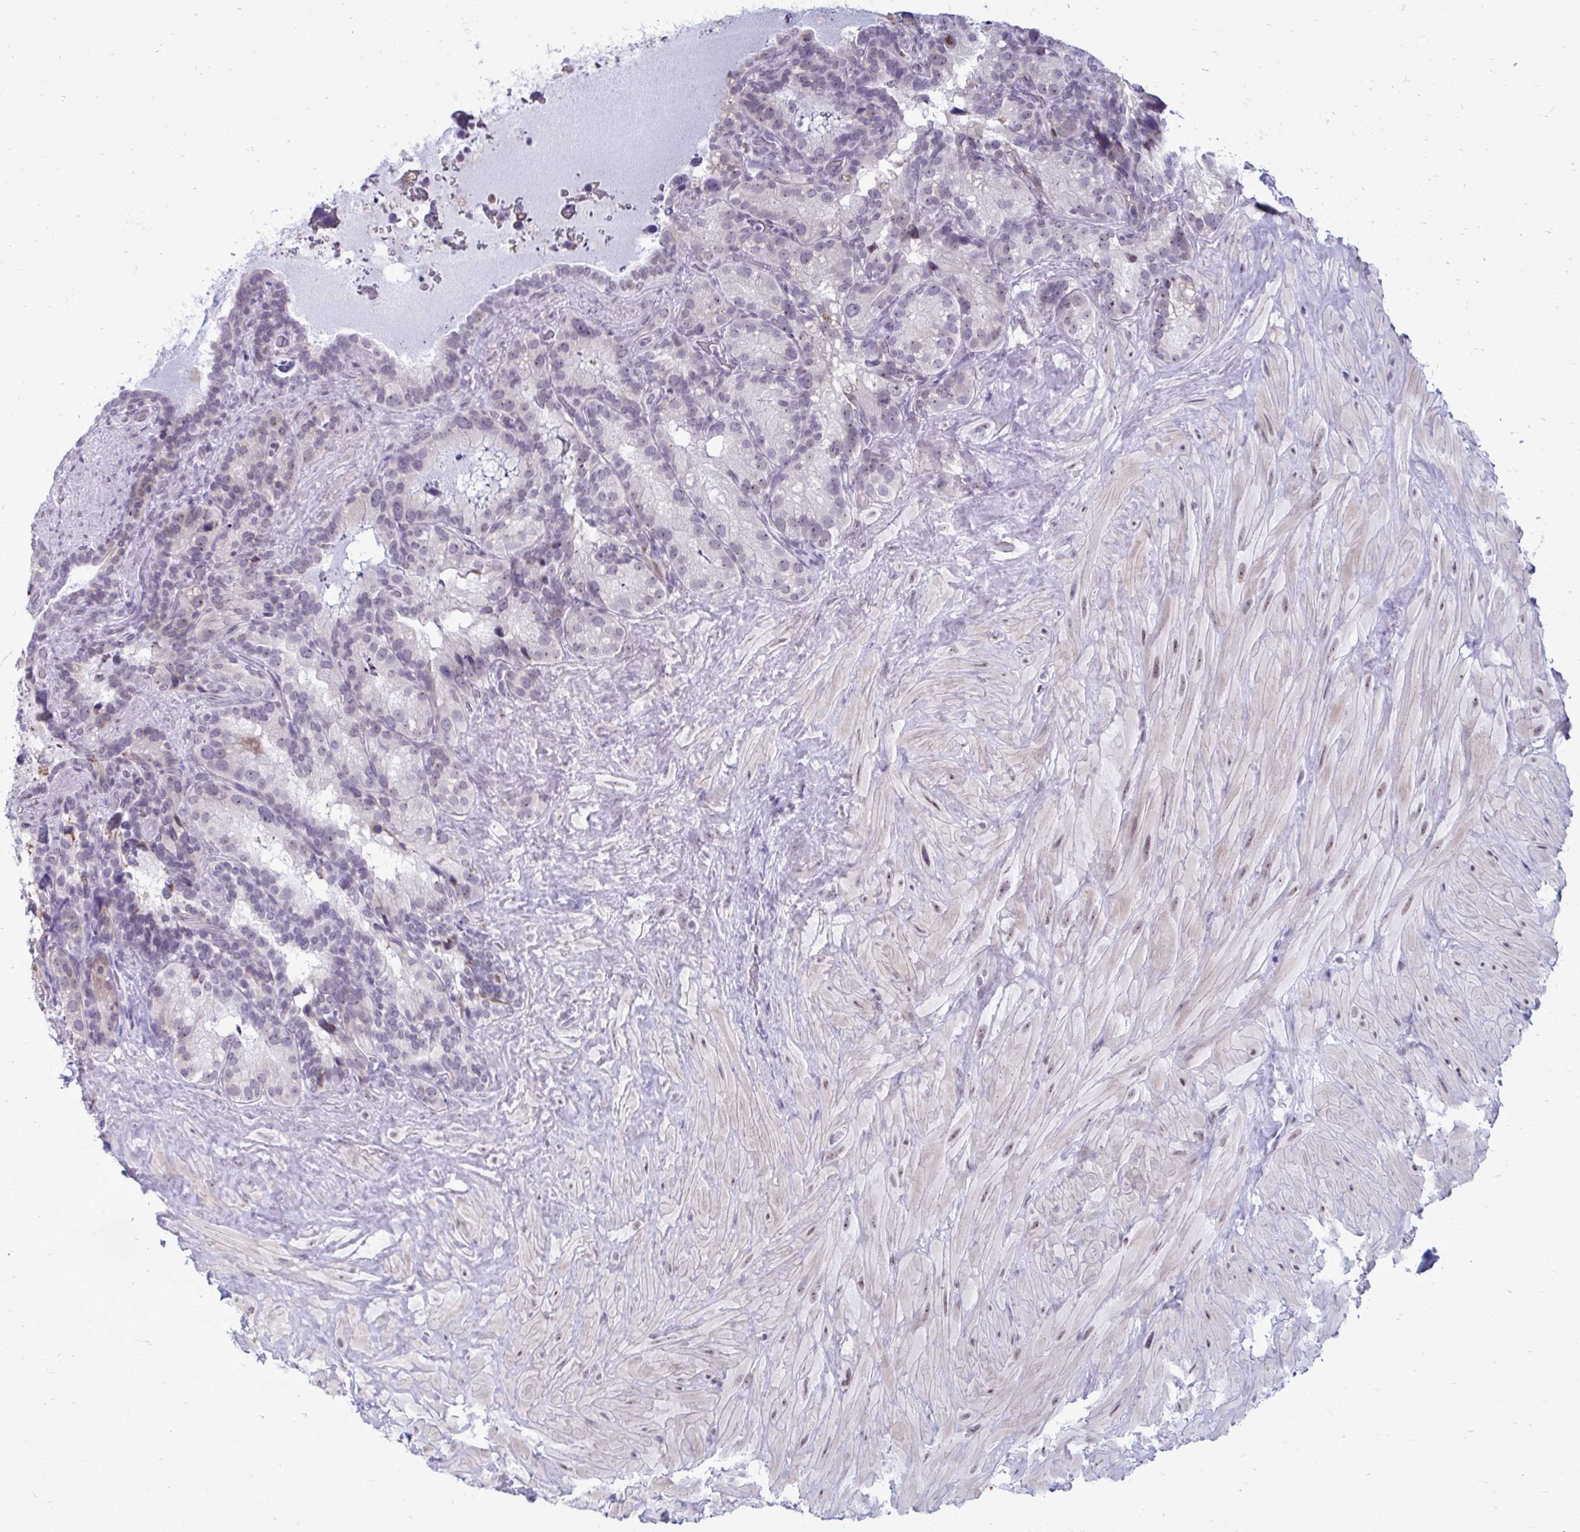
{"staining": {"intensity": "weak", "quantity": "25%-75%", "location": "nuclear"}, "tissue": "seminal vesicle", "cell_type": "Glandular cells", "image_type": "normal", "snomed": [{"axis": "morphology", "description": "Normal tissue, NOS"}, {"axis": "topography", "description": "Seminal veicle"}], "caption": "Weak nuclear protein positivity is appreciated in approximately 25%-75% of glandular cells in seminal vesicle. Immunohistochemistry stains the protein in brown and the nuclei are stained blue.", "gene": "PROSER1", "patient": {"sex": "male", "age": 60}}